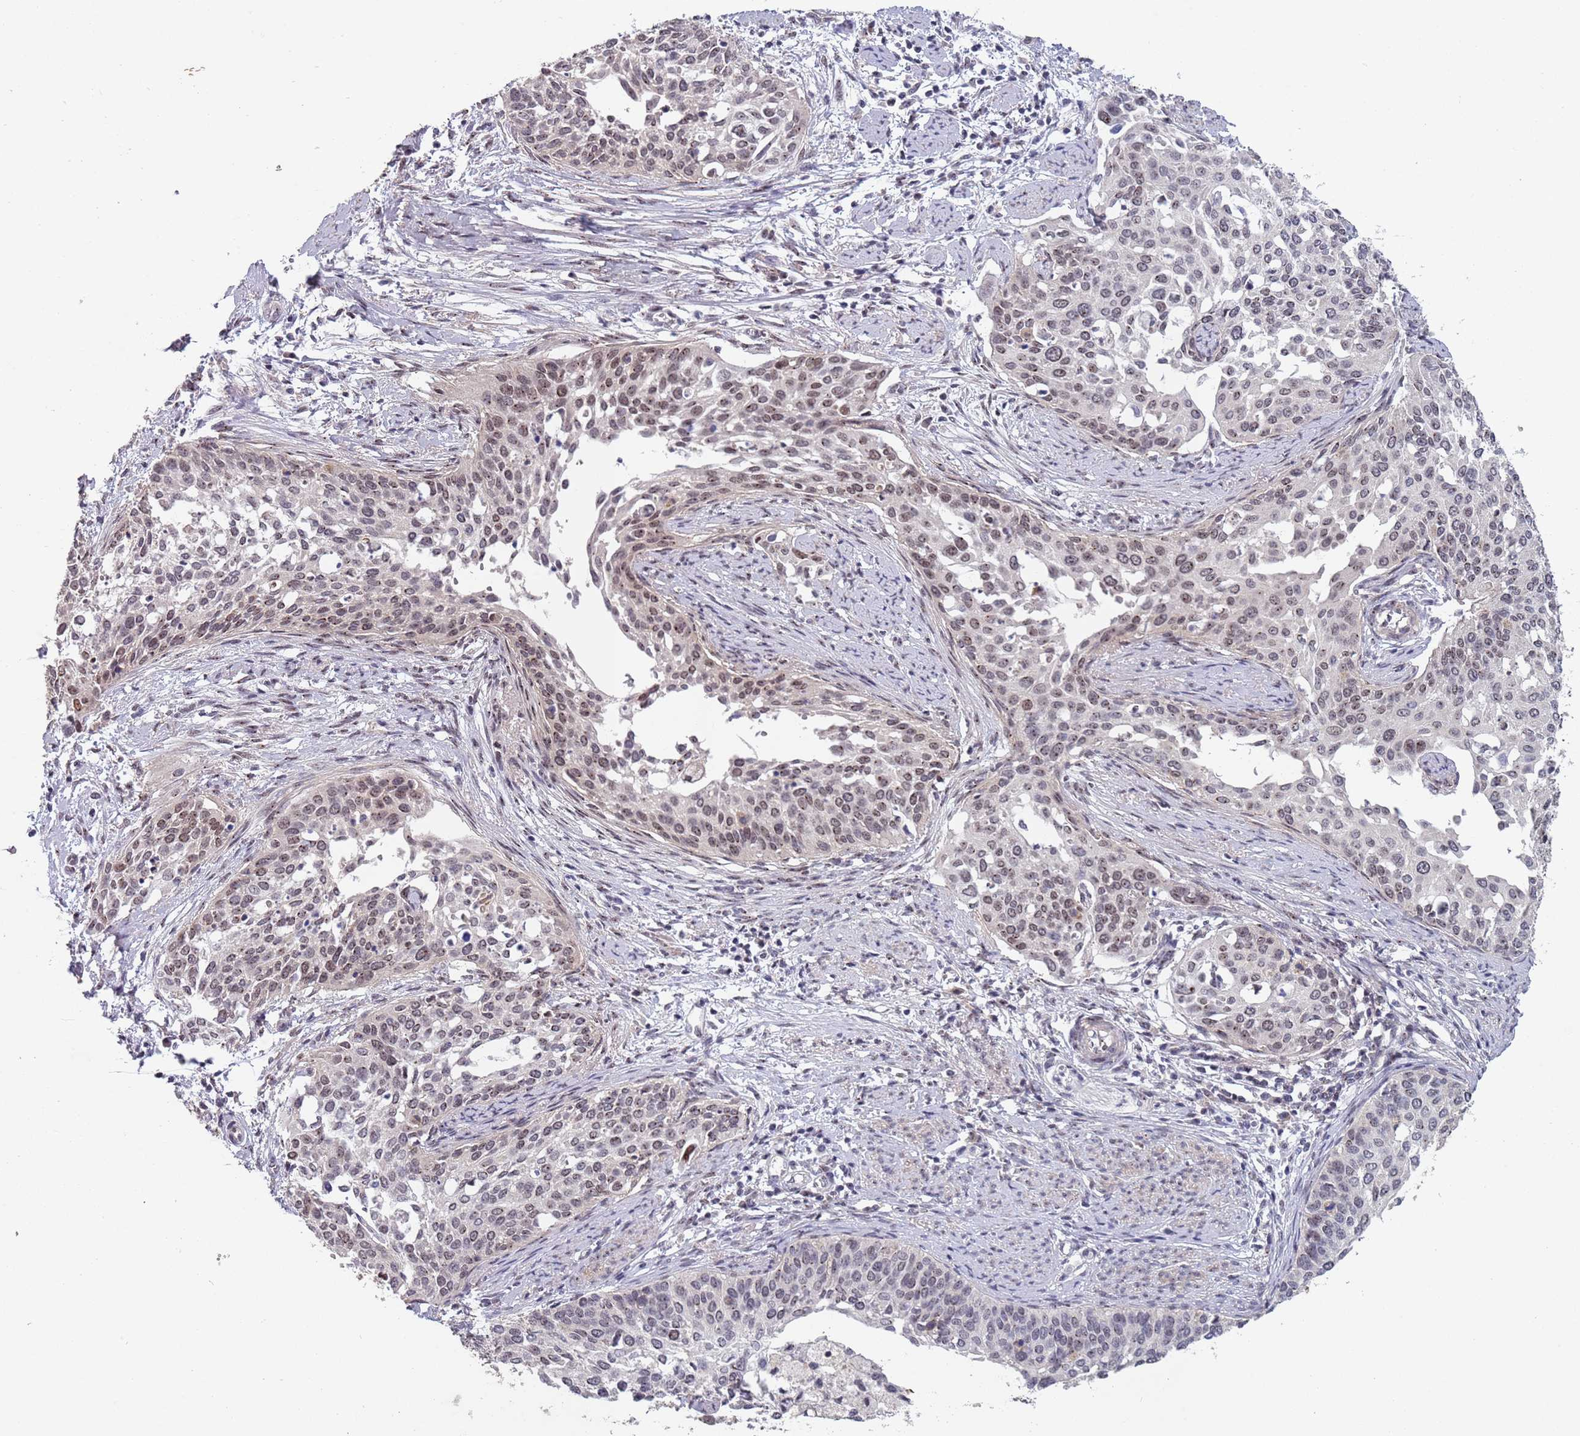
{"staining": {"intensity": "moderate", "quantity": ">75%", "location": "nuclear"}, "tissue": "cervical cancer", "cell_type": "Tumor cells", "image_type": "cancer", "snomed": [{"axis": "morphology", "description": "Squamous cell carcinoma, NOS"}, {"axis": "topography", "description": "Cervix"}], "caption": "Cervical cancer stained with IHC reveals moderate nuclear positivity in about >75% of tumor cells. (Brightfield microscopy of DAB IHC at high magnification).", "gene": "CIZ1", "patient": {"sex": "female", "age": 44}}